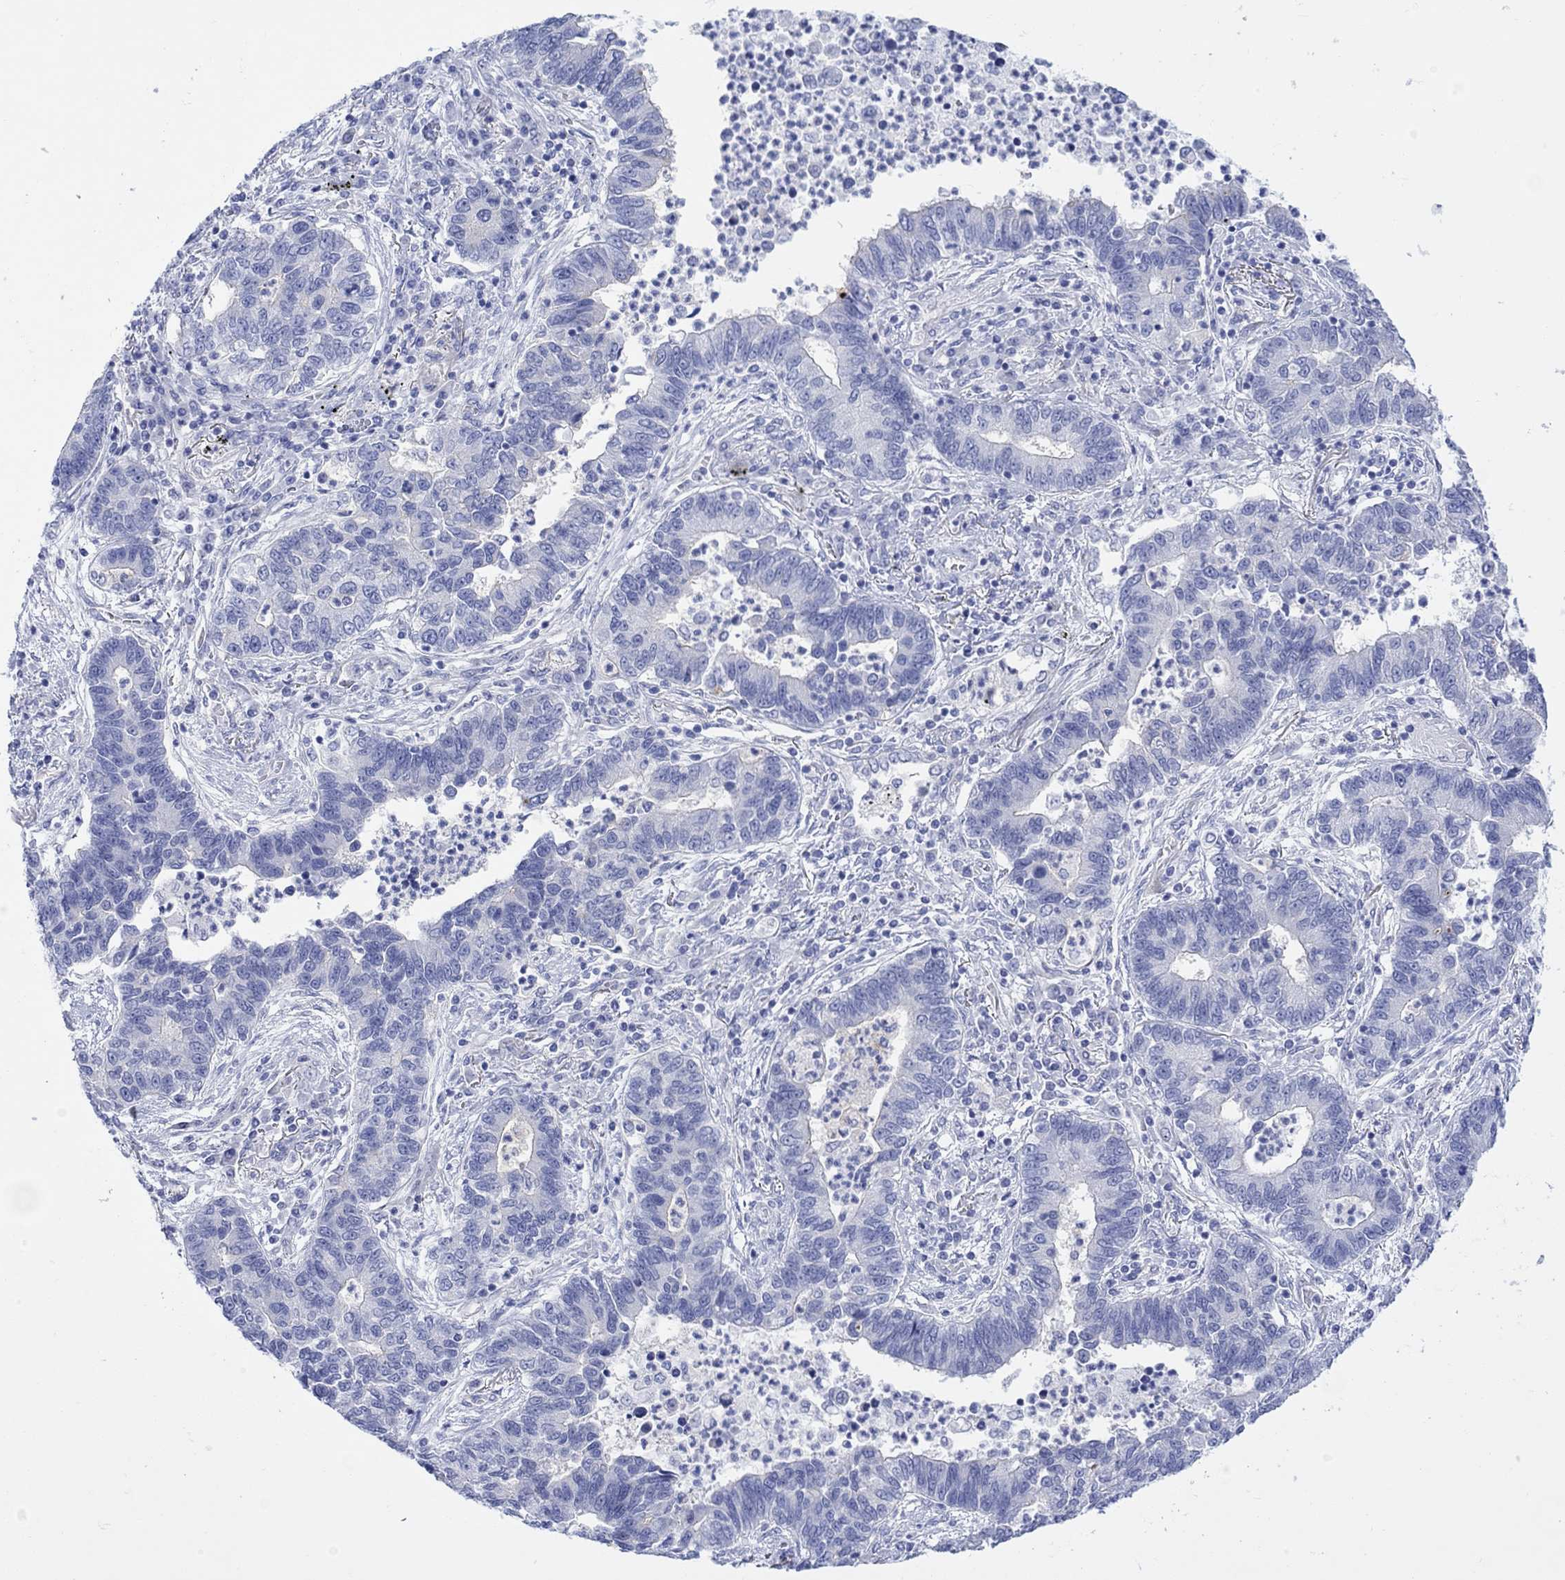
{"staining": {"intensity": "negative", "quantity": "none", "location": "none"}, "tissue": "lung cancer", "cell_type": "Tumor cells", "image_type": "cancer", "snomed": [{"axis": "morphology", "description": "Adenocarcinoma, NOS"}, {"axis": "topography", "description": "Lung"}], "caption": "Histopathology image shows no significant protein staining in tumor cells of adenocarcinoma (lung).", "gene": "TLDC2", "patient": {"sex": "female", "age": 57}}